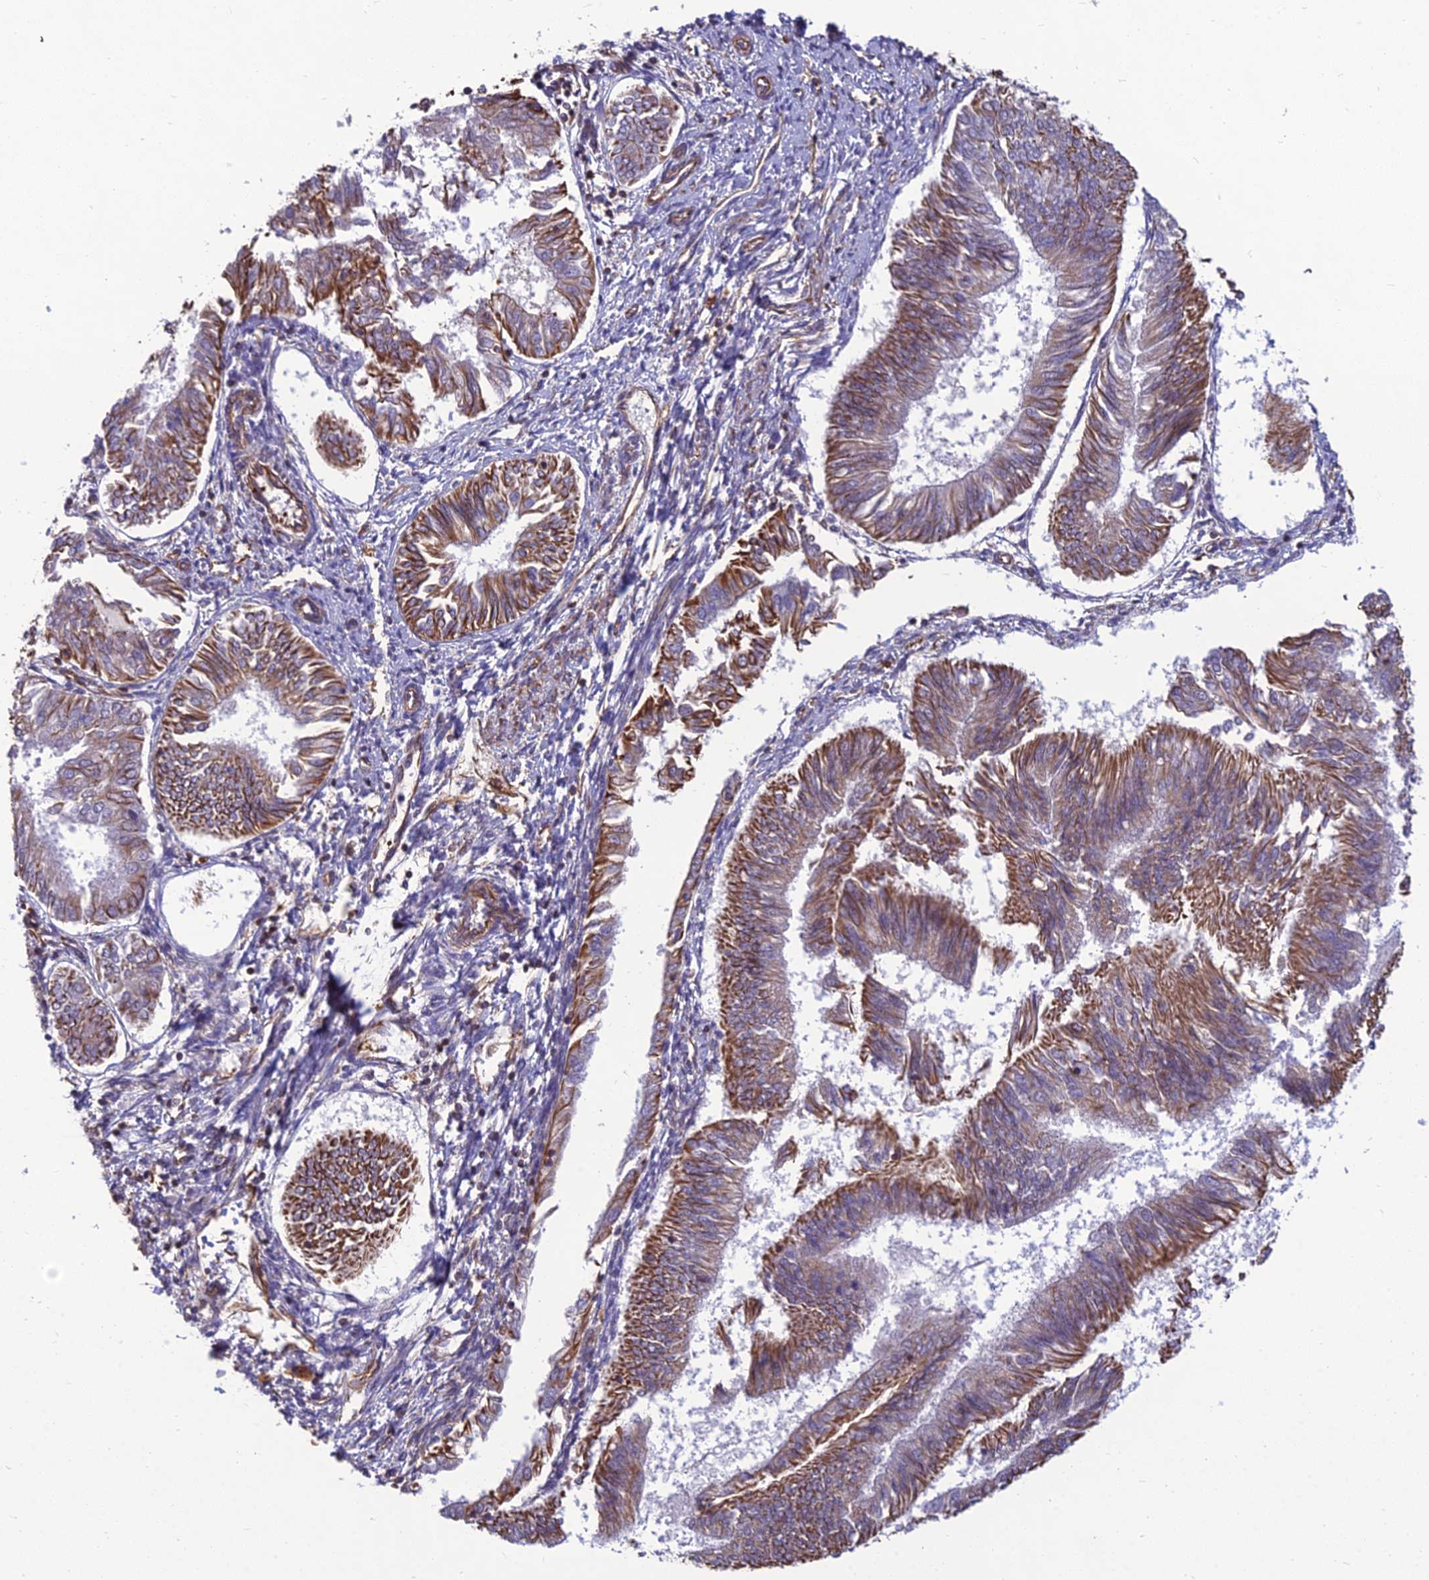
{"staining": {"intensity": "moderate", "quantity": ">75%", "location": "cytoplasmic/membranous"}, "tissue": "endometrial cancer", "cell_type": "Tumor cells", "image_type": "cancer", "snomed": [{"axis": "morphology", "description": "Adenocarcinoma, NOS"}, {"axis": "topography", "description": "Endometrium"}], "caption": "Immunohistochemistry histopathology image of human adenocarcinoma (endometrial) stained for a protein (brown), which displays medium levels of moderate cytoplasmic/membranous staining in approximately >75% of tumor cells.", "gene": "PSMD11", "patient": {"sex": "female", "age": 58}}